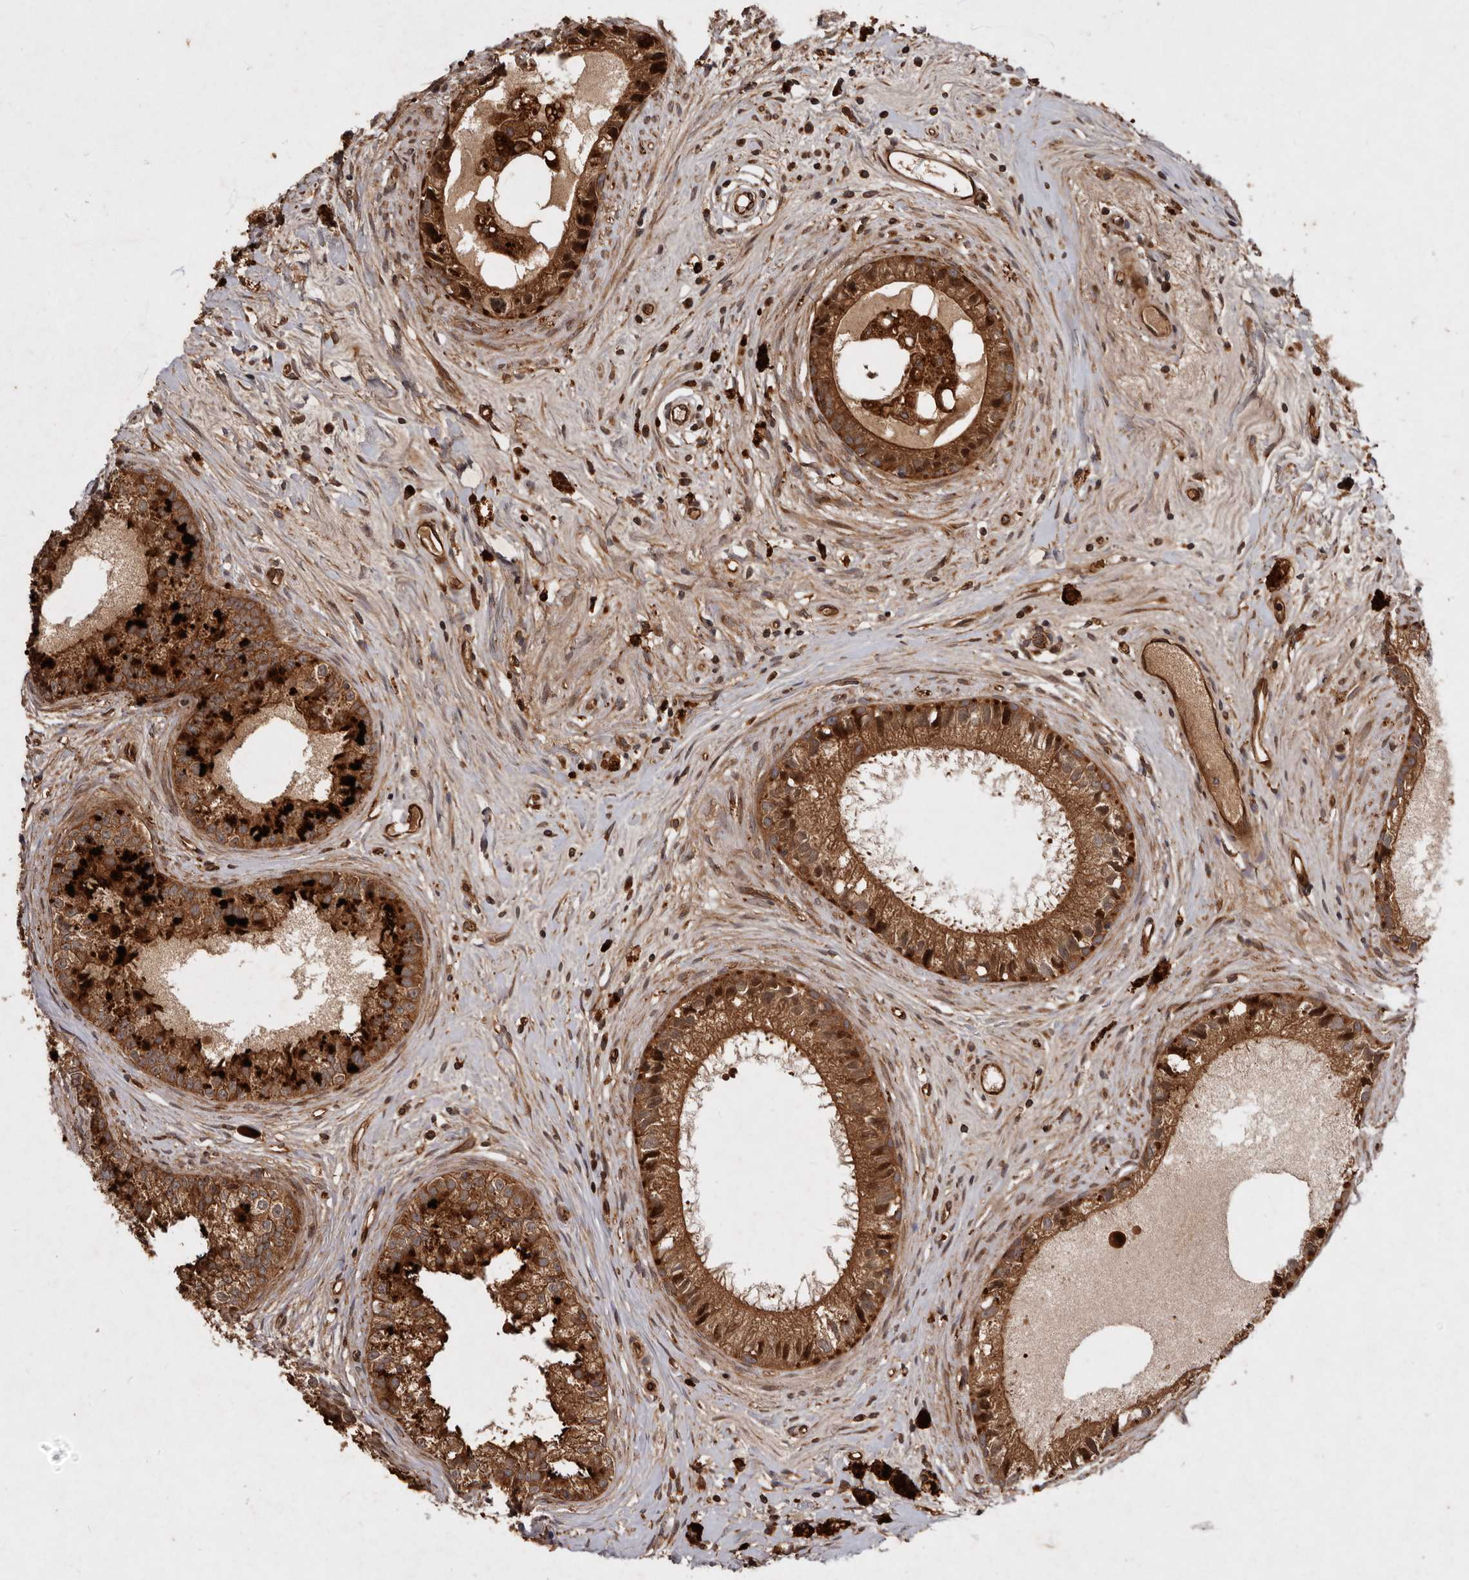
{"staining": {"intensity": "strong", "quantity": ">75%", "location": "cytoplasmic/membranous"}, "tissue": "epididymis", "cell_type": "Glandular cells", "image_type": "normal", "snomed": [{"axis": "morphology", "description": "Normal tissue, NOS"}, {"axis": "topography", "description": "Epididymis"}], "caption": "Epididymis stained with a brown dye reveals strong cytoplasmic/membranous positive expression in approximately >75% of glandular cells.", "gene": "STK36", "patient": {"sex": "male", "age": 80}}